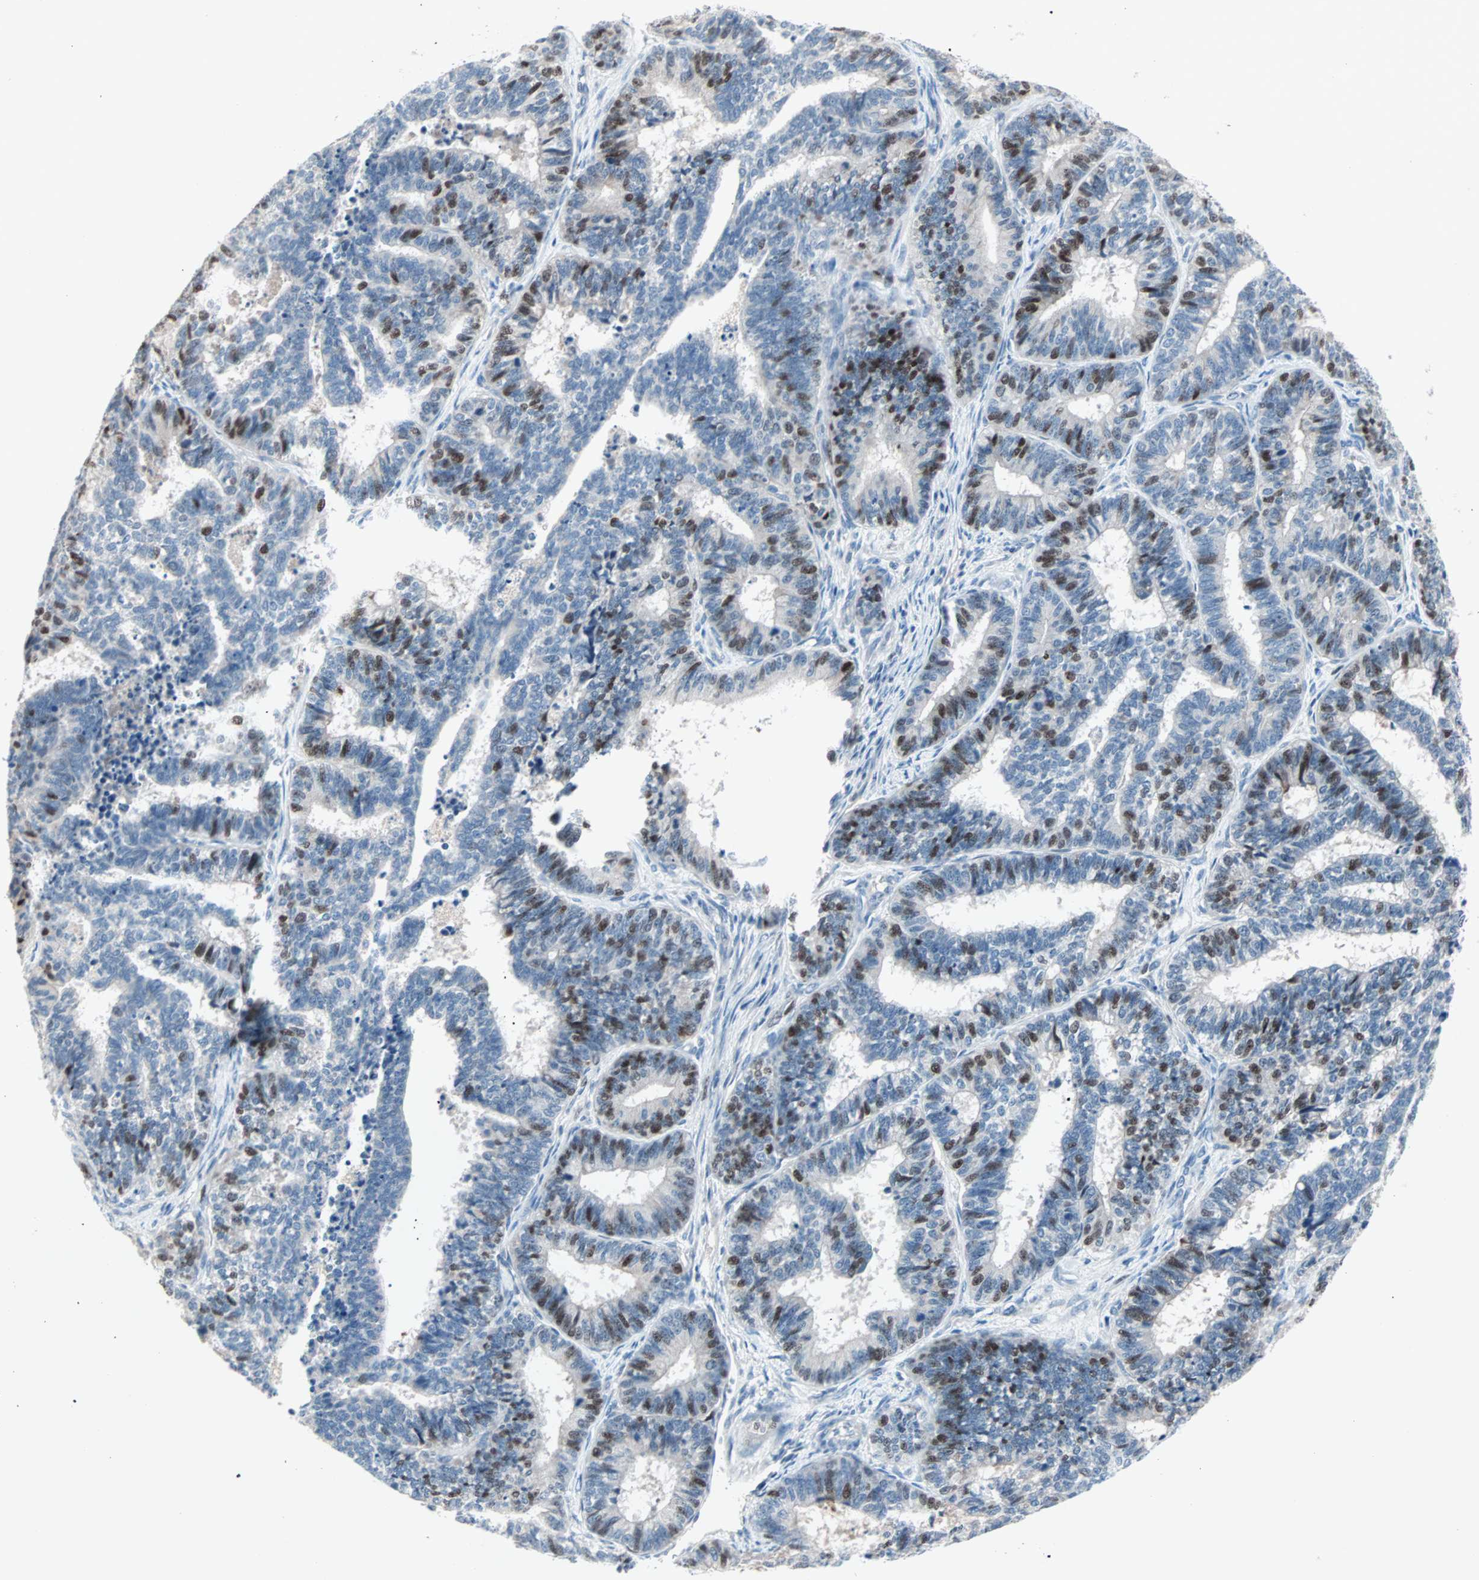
{"staining": {"intensity": "strong", "quantity": "25%-75%", "location": "nuclear"}, "tissue": "endometrial cancer", "cell_type": "Tumor cells", "image_type": "cancer", "snomed": [{"axis": "morphology", "description": "Adenocarcinoma, NOS"}, {"axis": "topography", "description": "Endometrium"}], "caption": "This photomicrograph shows immunohistochemistry (IHC) staining of human adenocarcinoma (endometrial), with high strong nuclear positivity in approximately 25%-75% of tumor cells.", "gene": "CCNE2", "patient": {"sex": "female", "age": 70}}